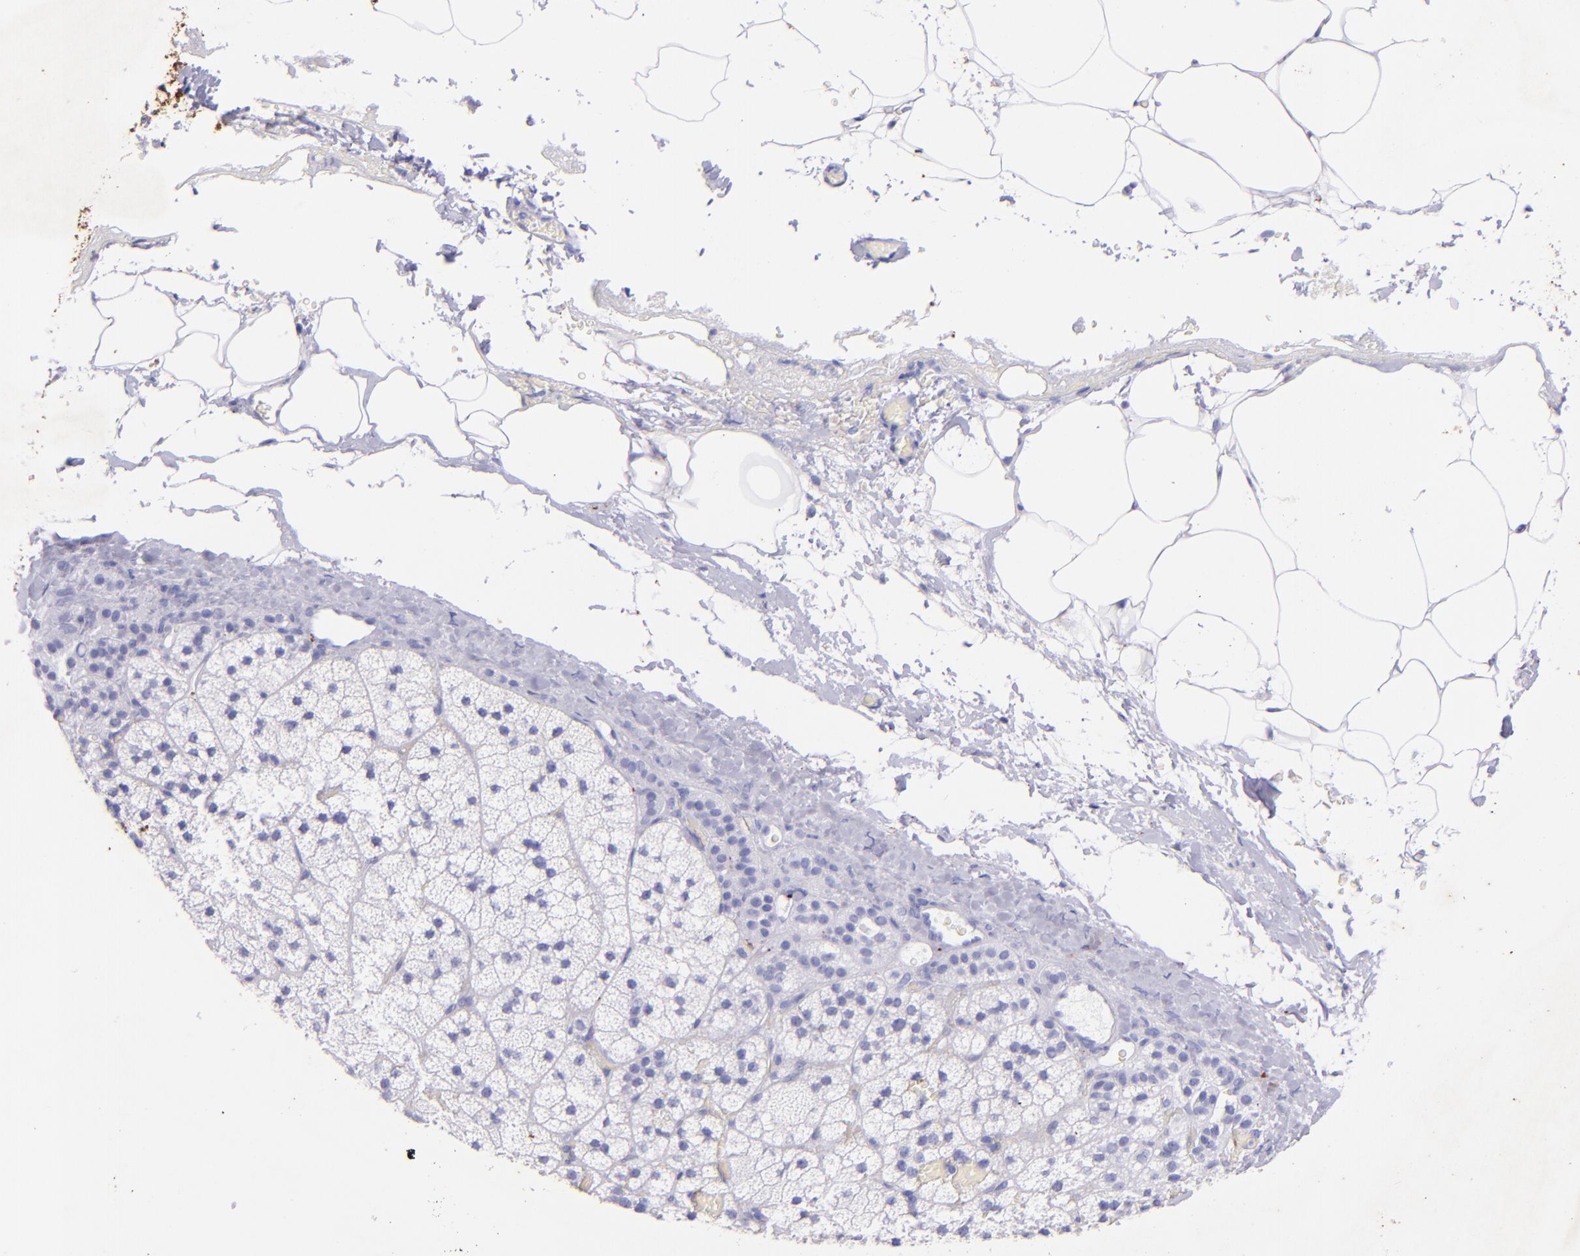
{"staining": {"intensity": "negative", "quantity": "none", "location": "none"}, "tissue": "adrenal gland", "cell_type": "Glandular cells", "image_type": "normal", "snomed": [{"axis": "morphology", "description": "Normal tissue, NOS"}, {"axis": "topography", "description": "Adrenal gland"}], "caption": "Adrenal gland was stained to show a protein in brown. There is no significant expression in glandular cells. (Stains: DAB immunohistochemistry with hematoxylin counter stain, Microscopy: brightfield microscopy at high magnification).", "gene": "UCHL1", "patient": {"sex": "male", "age": 35}}